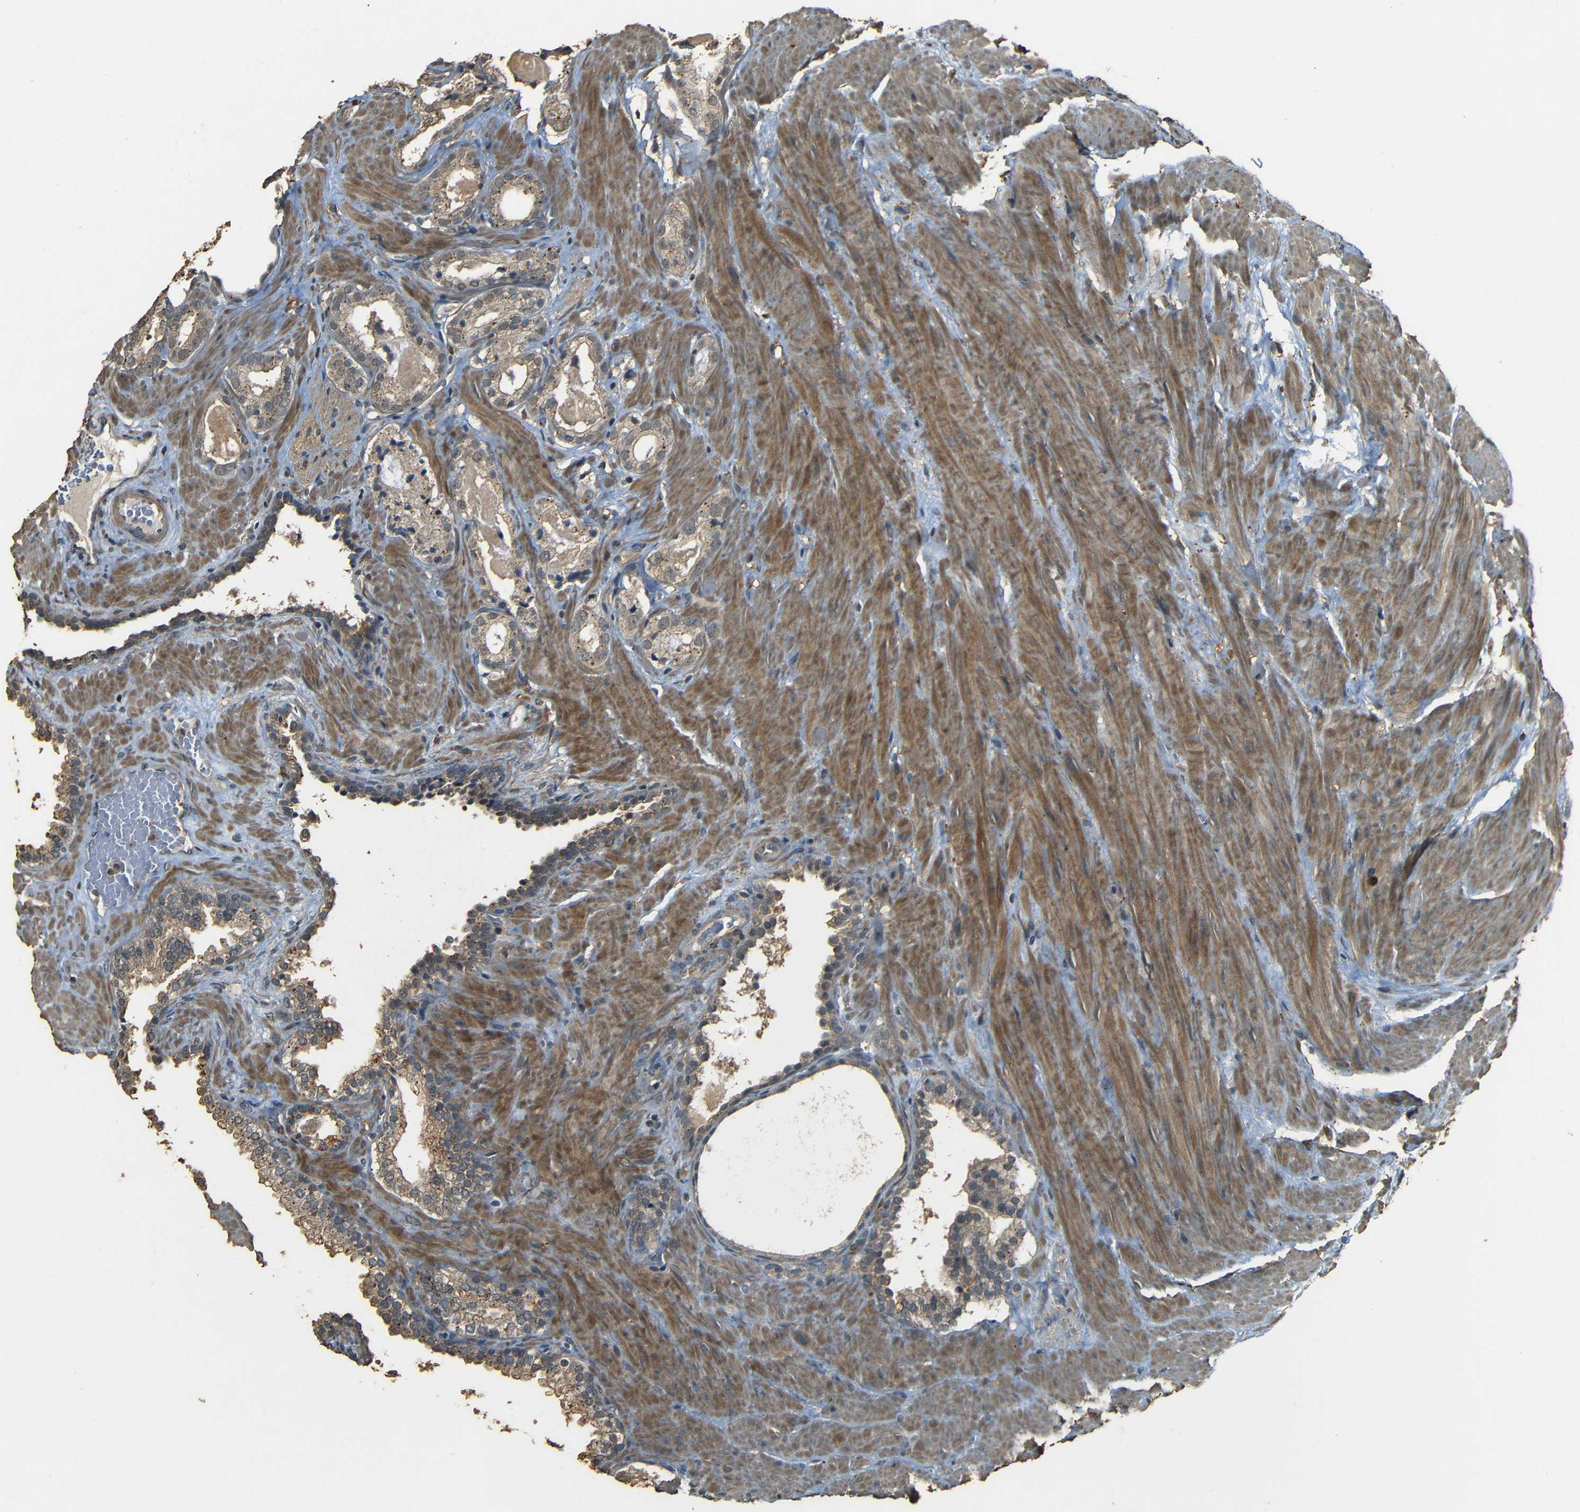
{"staining": {"intensity": "weak", "quantity": ">75%", "location": "cytoplasmic/membranous"}, "tissue": "prostate cancer", "cell_type": "Tumor cells", "image_type": "cancer", "snomed": [{"axis": "morphology", "description": "Adenocarcinoma, High grade"}, {"axis": "topography", "description": "Prostate"}], "caption": "This image reveals immunohistochemistry (IHC) staining of human prostate cancer (high-grade adenocarcinoma), with low weak cytoplasmic/membranous staining in approximately >75% of tumor cells.", "gene": "PDE5A", "patient": {"sex": "male", "age": 64}}